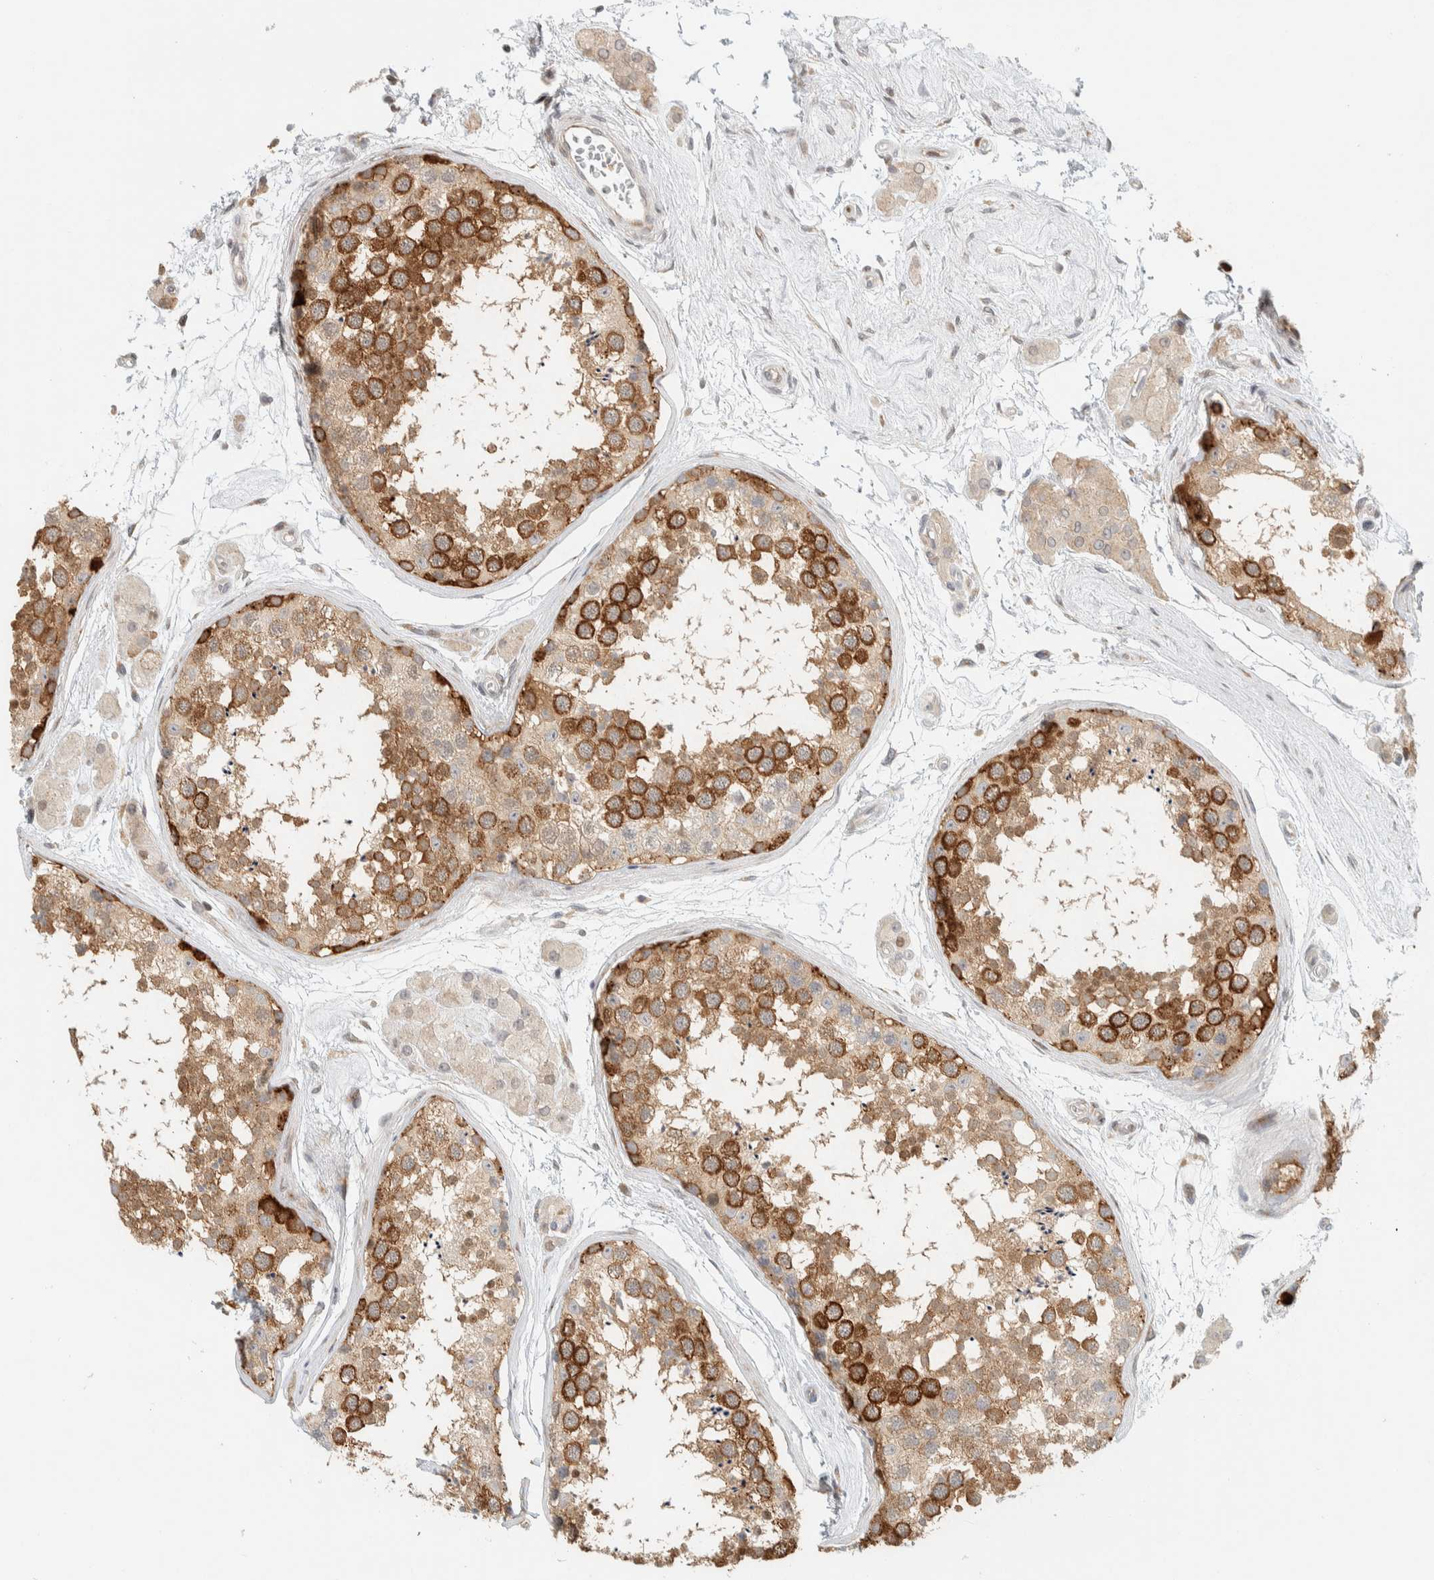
{"staining": {"intensity": "strong", "quantity": ">75%", "location": "cytoplasmic/membranous"}, "tissue": "testis", "cell_type": "Cells in seminiferous ducts", "image_type": "normal", "snomed": [{"axis": "morphology", "description": "Normal tissue, NOS"}, {"axis": "topography", "description": "Testis"}], "caption": "Immunohistochemical staining of unremarkable human testis demonstrates high levels of strong cytoplasmic/membranous positivity in about >75% of cells in seminiferous ducts.", "gene": "LLGL2", "patient": {"sex": "male", "age": 56}}